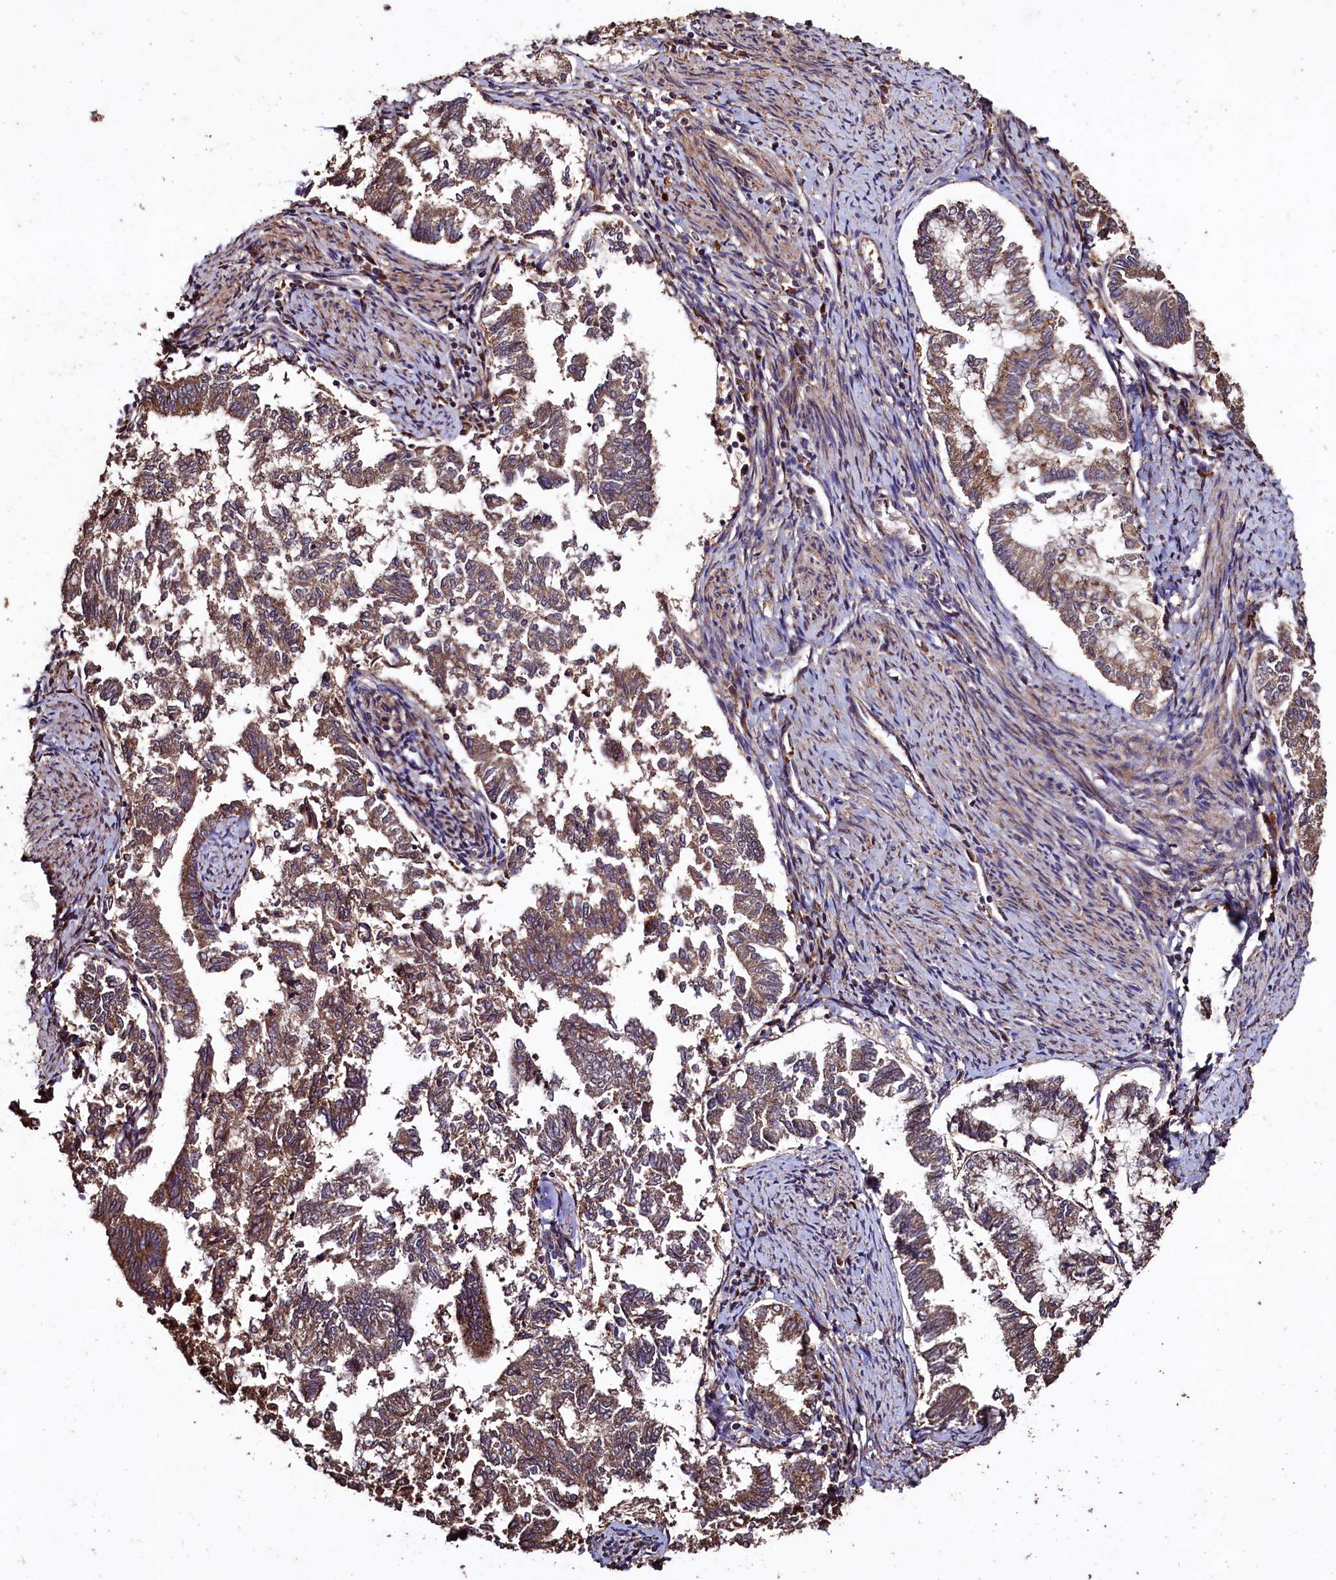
{"staining": {"intensity": "moderate", "quantity": "25%-75%", "location": "cytoplasmic/membranous"}, "tissue": "endometrial cancer", "cell_type": "Tumor cells", "image_type": "cancer", "snomed": [{"axis": "morphology", "description": "Adenocarcinoma, NOS"}, {"axis": "topography", "description": "Endometrium"}], "caption": "Endometrial adenocarcinoma stained with DAB immunohistochemistry (IHC) exhibits medium levels of moderate cytoplasmic/membranous expression in about 25%-75% of tumor cells.", "gene": "TMEM98", "patient": {"sex": "female", "age": 79}}